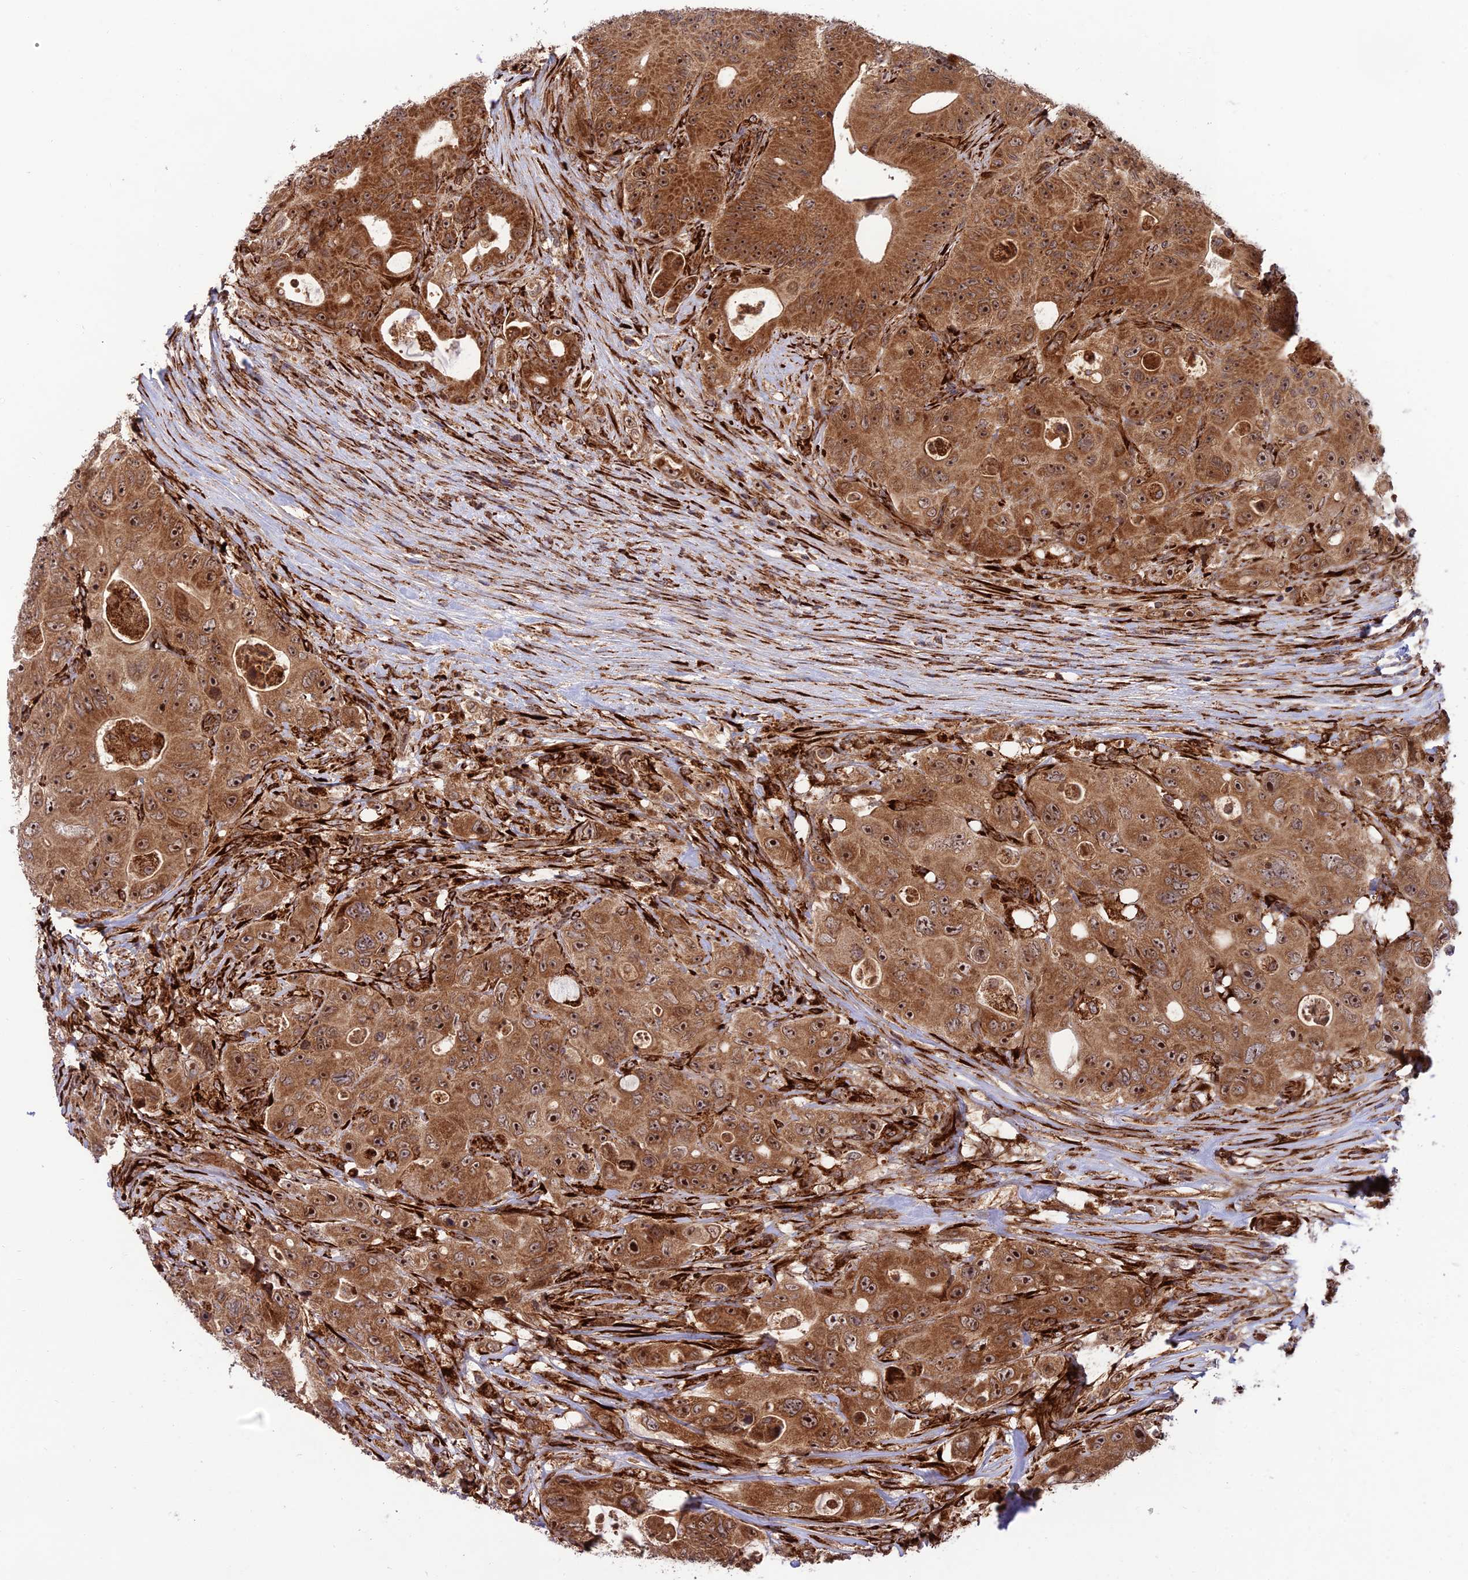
{"staining": {"intensity": "strong", "quantity": ">75%", "location": "cytoplasmic/membranous,nuclear"}, "tissue": "colorectal cancer", "cell_type": "Tumor cells", "image_type": "cancer", "snomed": [{"axis": "morphology", "description": "Adenocarcinoma, NOS"}, {"axis": "topography", "description": "Colon"}], "caption": "A photomicrograph of human adenocarcinoma (colorectal) stained for a protein shows strong cytoplasmic/membranous and nuclear brown staining in tumor cells.", "gene": "CRTAP", "patient": {"sex": "female", "age": 46}}